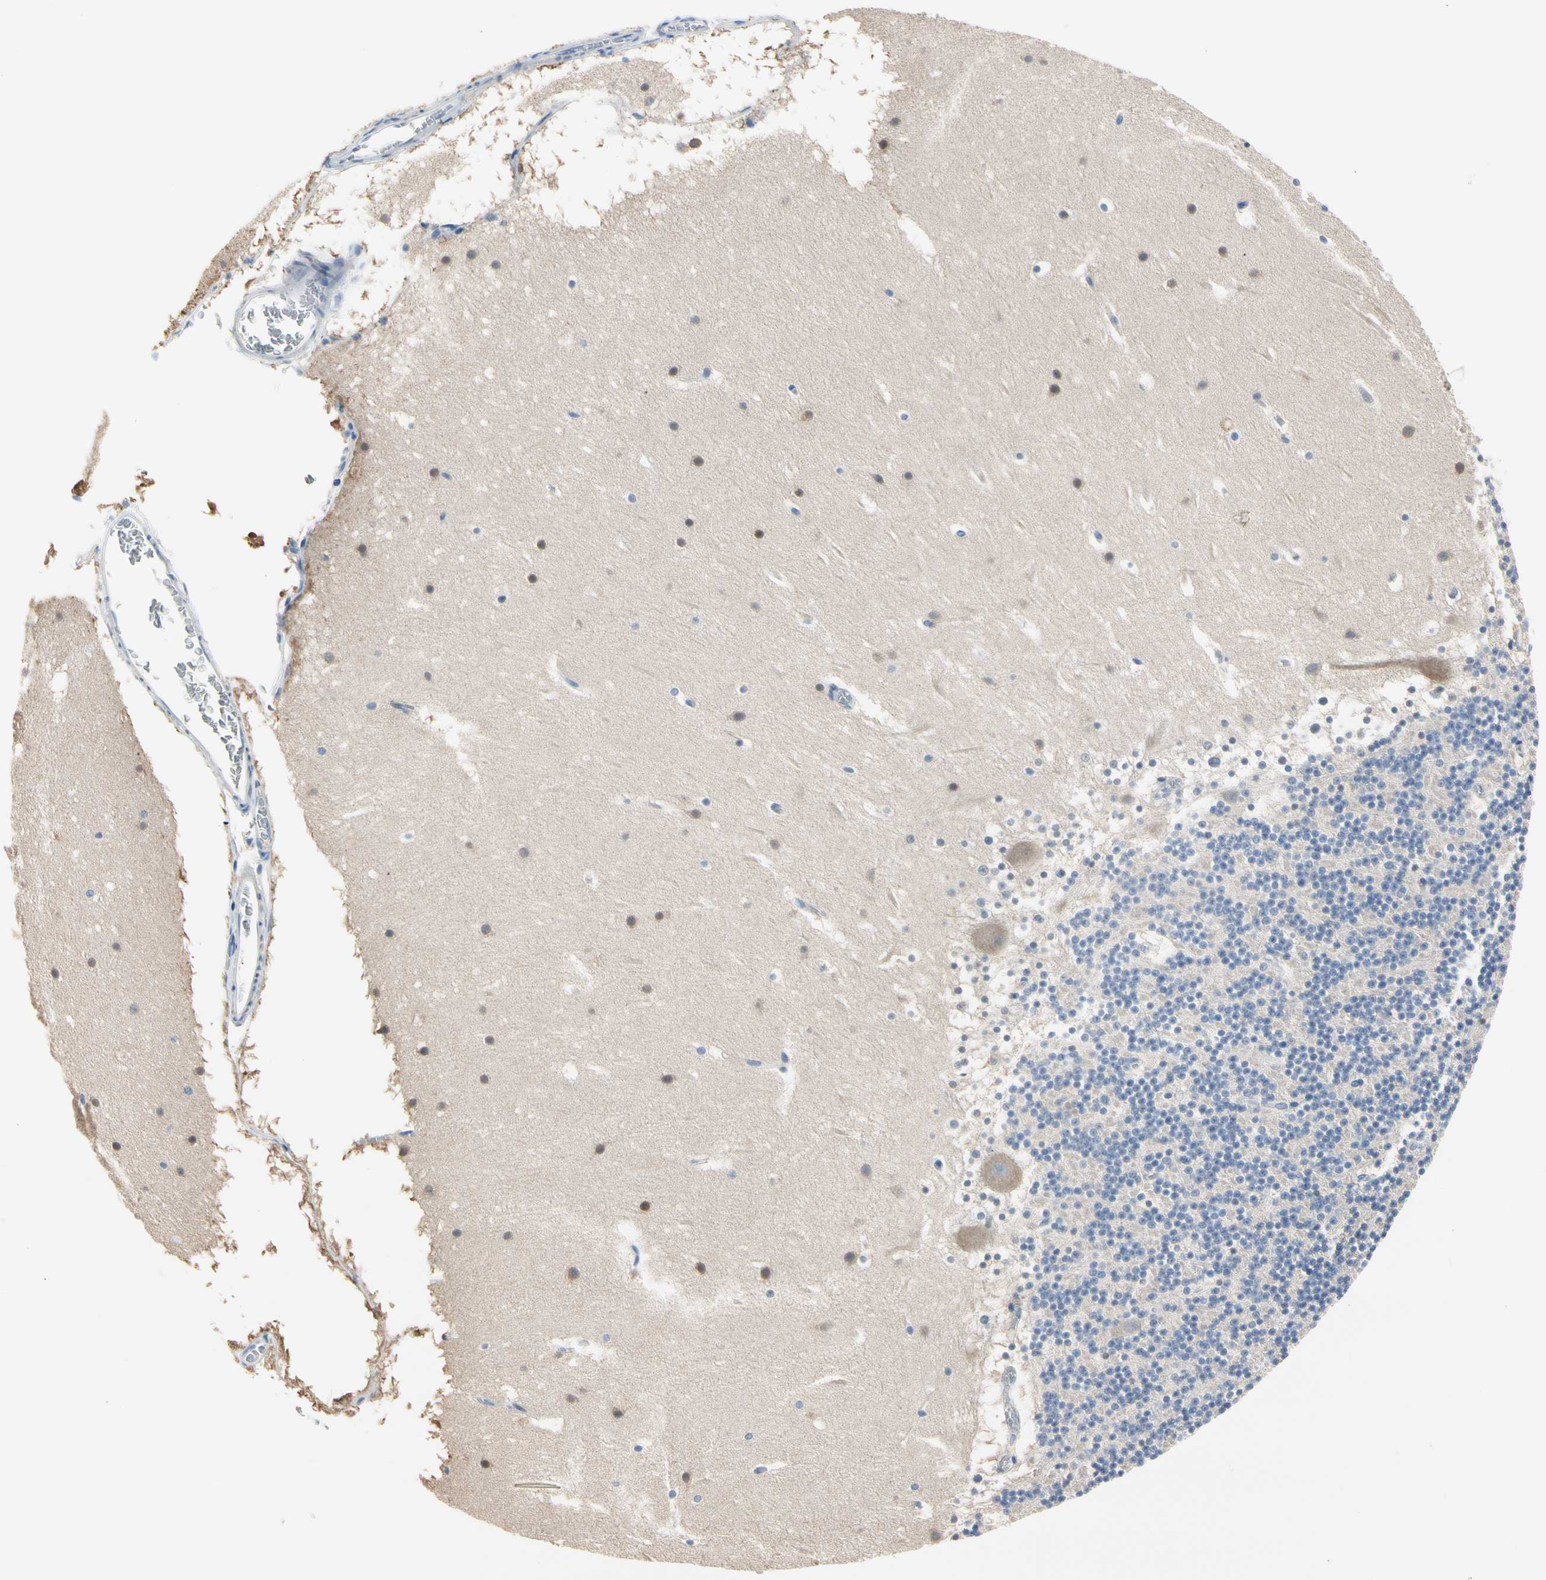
{"staining": {"intensity": "negative", "quantity": "none", "location": "none"}, "tissue": "cerebellum", "cell_type": "Cells in granular layer", "image_type": "normal", "snomed": [{"axis": "morphology", "description": "Normal tissue, NOS"}, {"axis": "topography", "description": "Cerebellum"}], "caption": "This is an immunohistochemistry (IHC) image of unremarkable human cerebellum. There is no expression in cells in granular layer.", "gene": "MARK1", "patient": {"sex": "male", "age": 45}}